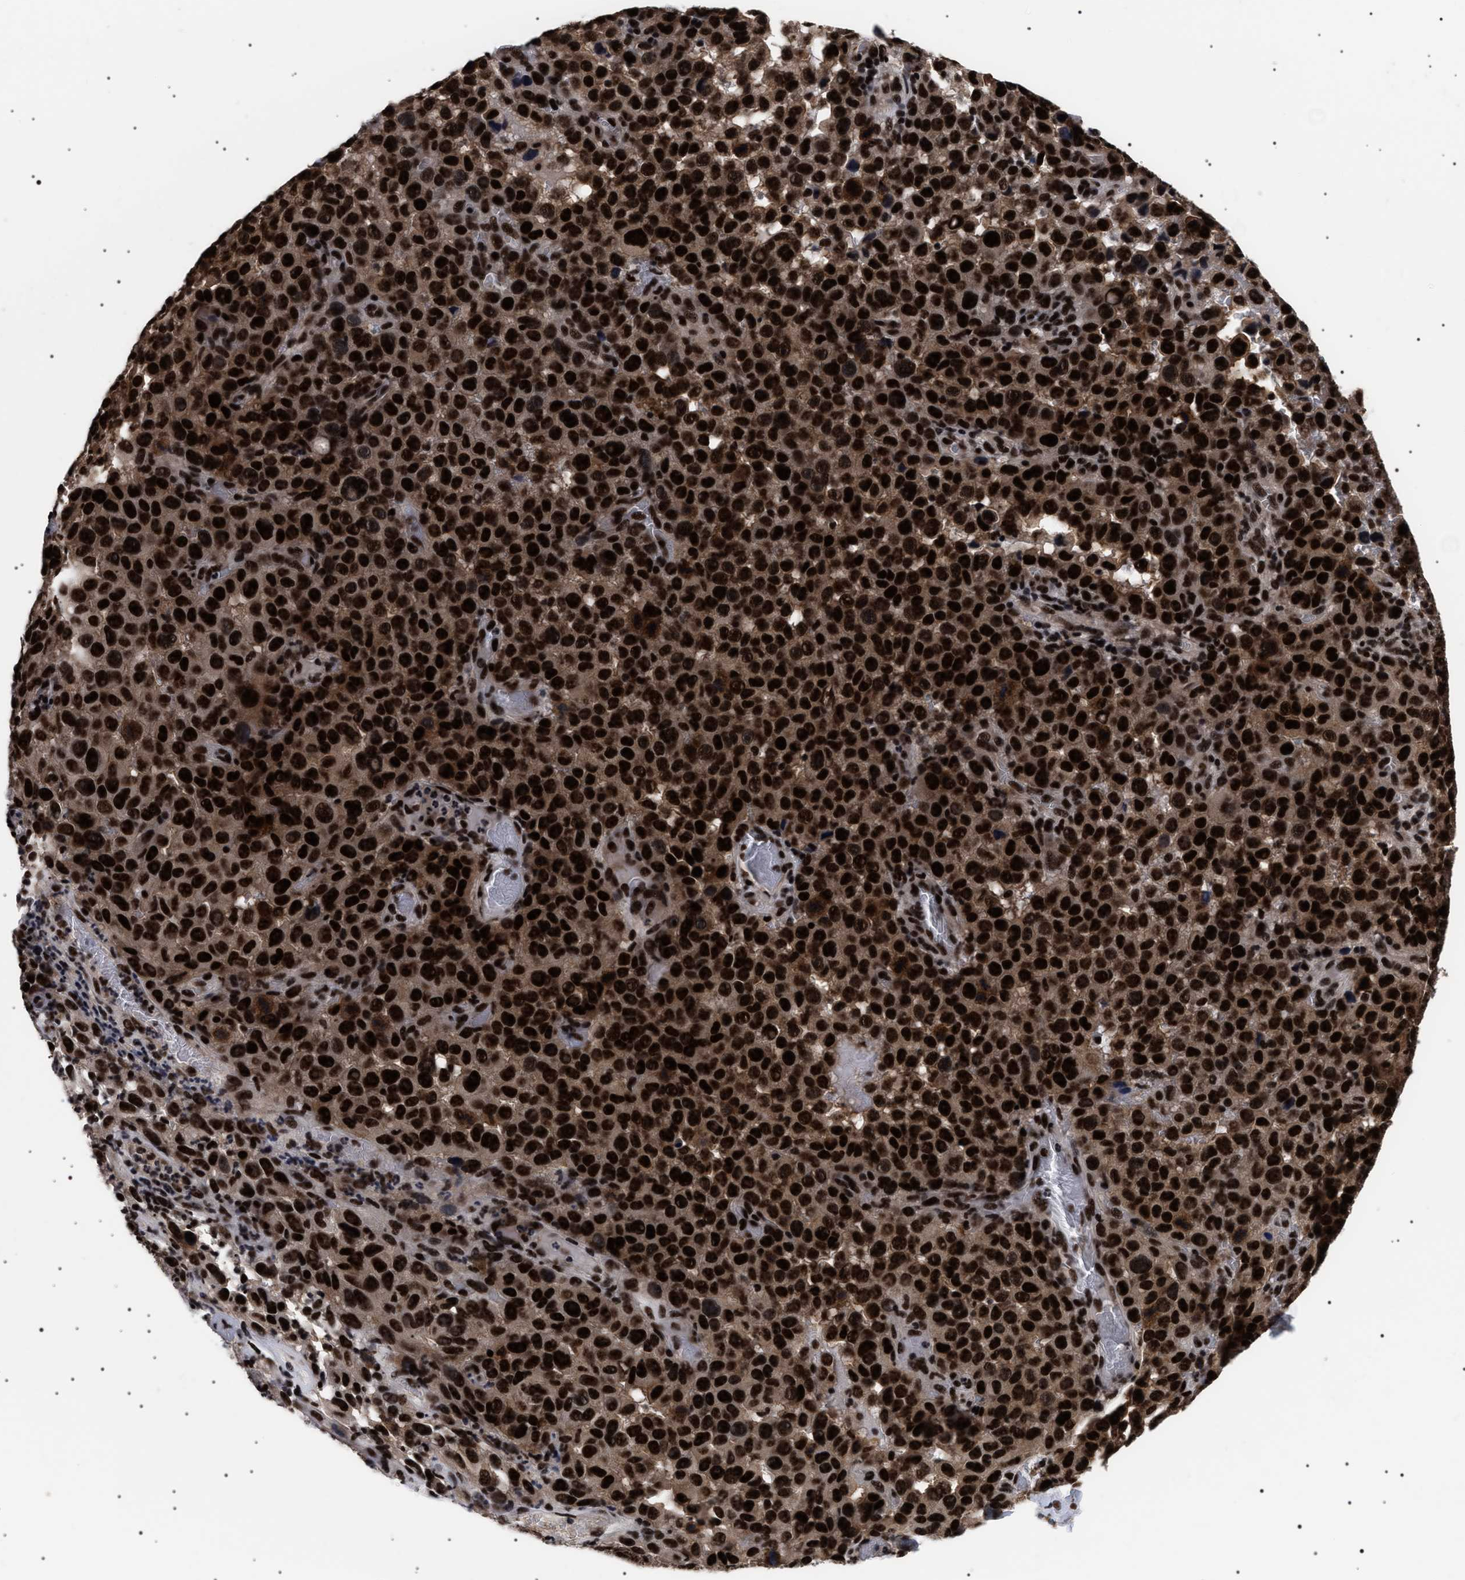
{"staining": {"intensity": "strong", "quantity": ">75%", "location": "nuclear"}, "tissue": "melanoma", "cell_type": "Tumor cells", "image_type": "cancer", "snomed": [{"axis": "morphology", "description": "Malignant melanoma, NOS"}, {"axis": "topography", "description": "Skin"}], "caption": "Immunohistochemical staining of malignant melanoma exhibits high levels of strong nuclear protein expression in approximately >75% of tumor cells.", "gene": "CAAP1", "patient": {"sex": "female", "age": 82}}